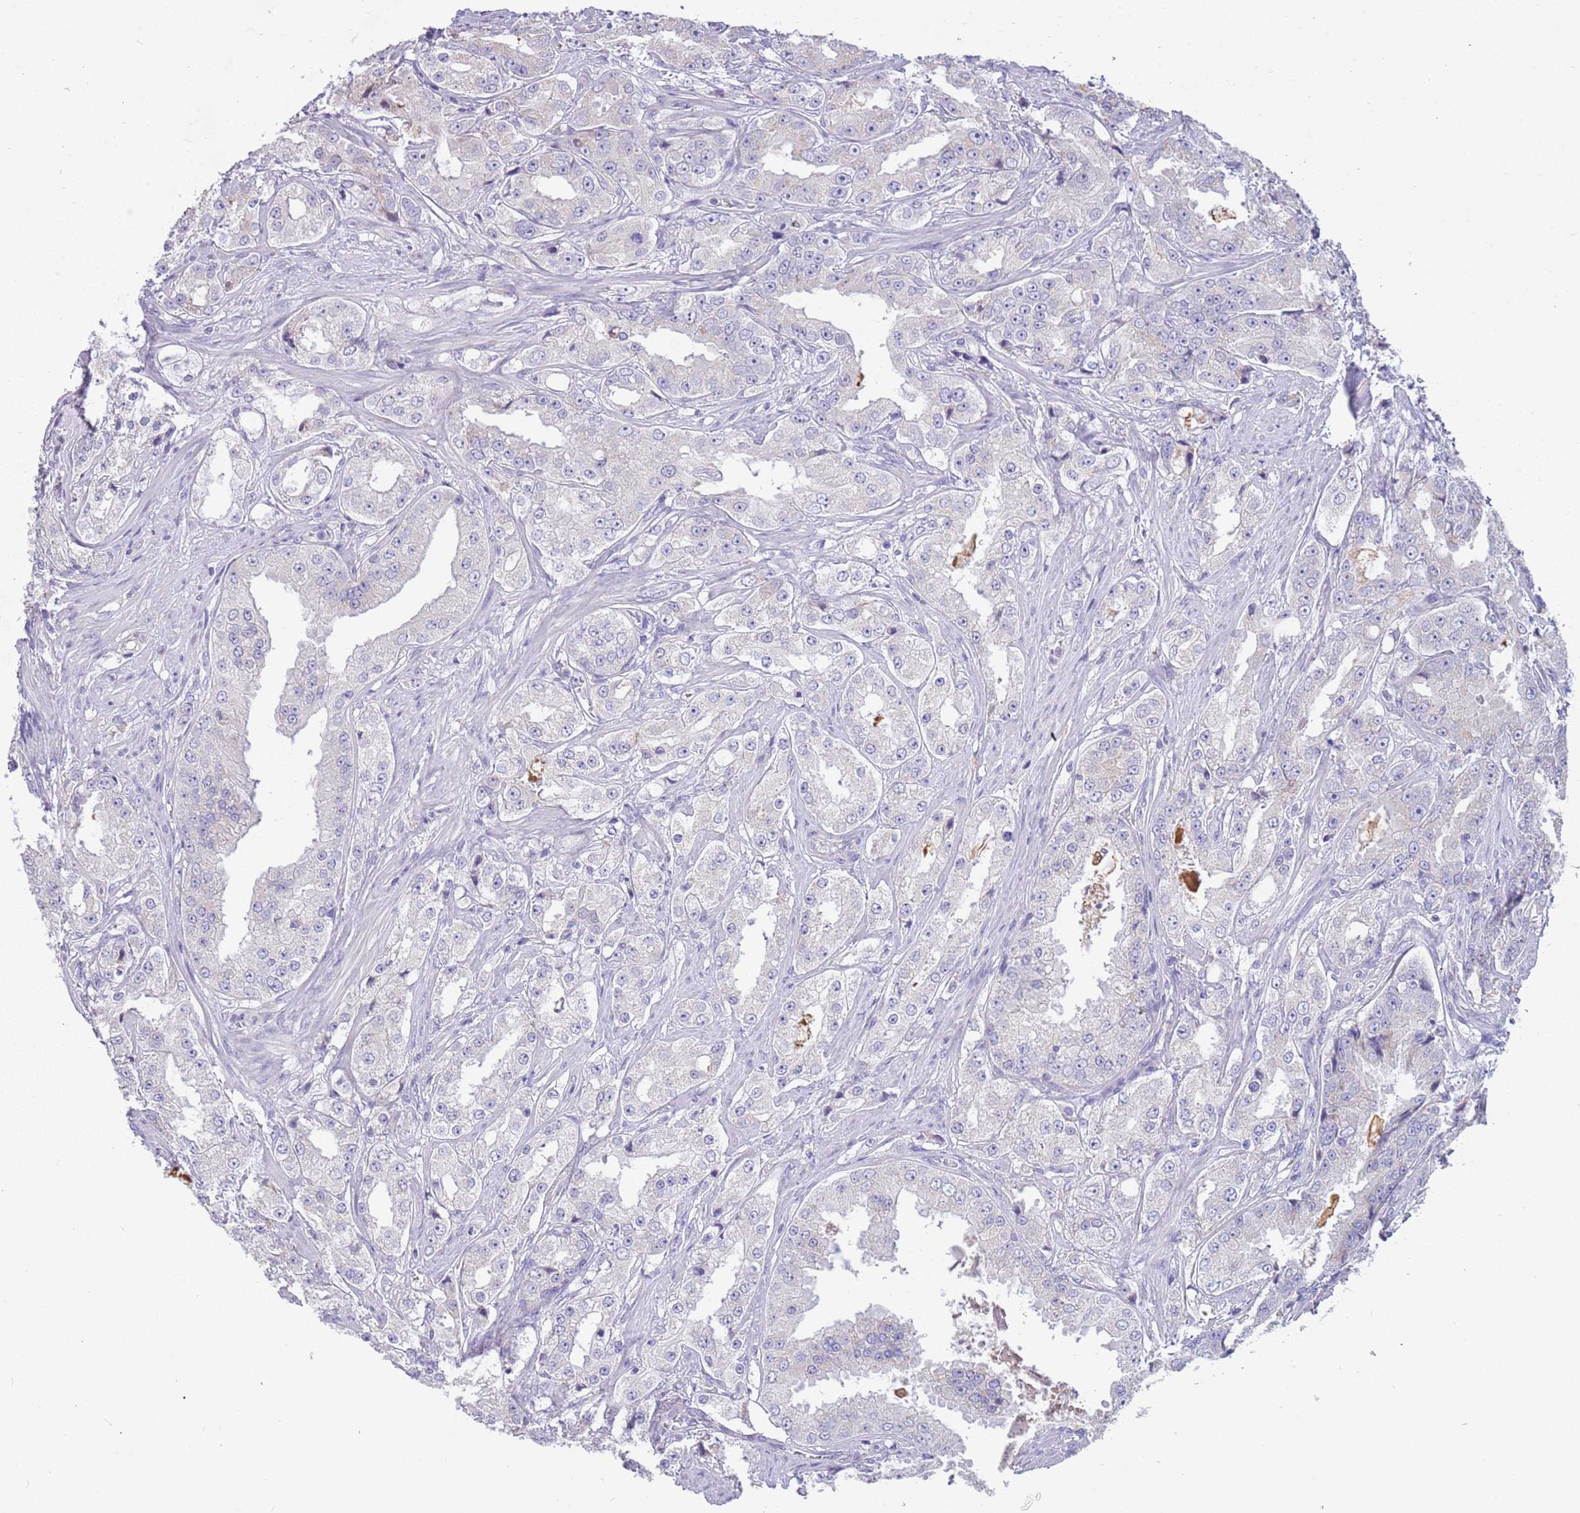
{"staining": {"intensity": "negative", "quantity": "none", "location": "none"}, "tissue": "prostate cancer", "cell_type": "Tumor cells", "image_type": "cancer", "snomed": [{"axis": "morphology", "description": "Adenocarcinoma, High grade"}, {"axis": "topography", "description": "Prostate"}], "caption": "This is an immunohistochemistry histopathology image of human prostate cancer (adenocarcinoma (high-grade)). There is no staining in tumor cells.", "gene": "RHCG", "patient": {"sex": "male", "age": 73}}